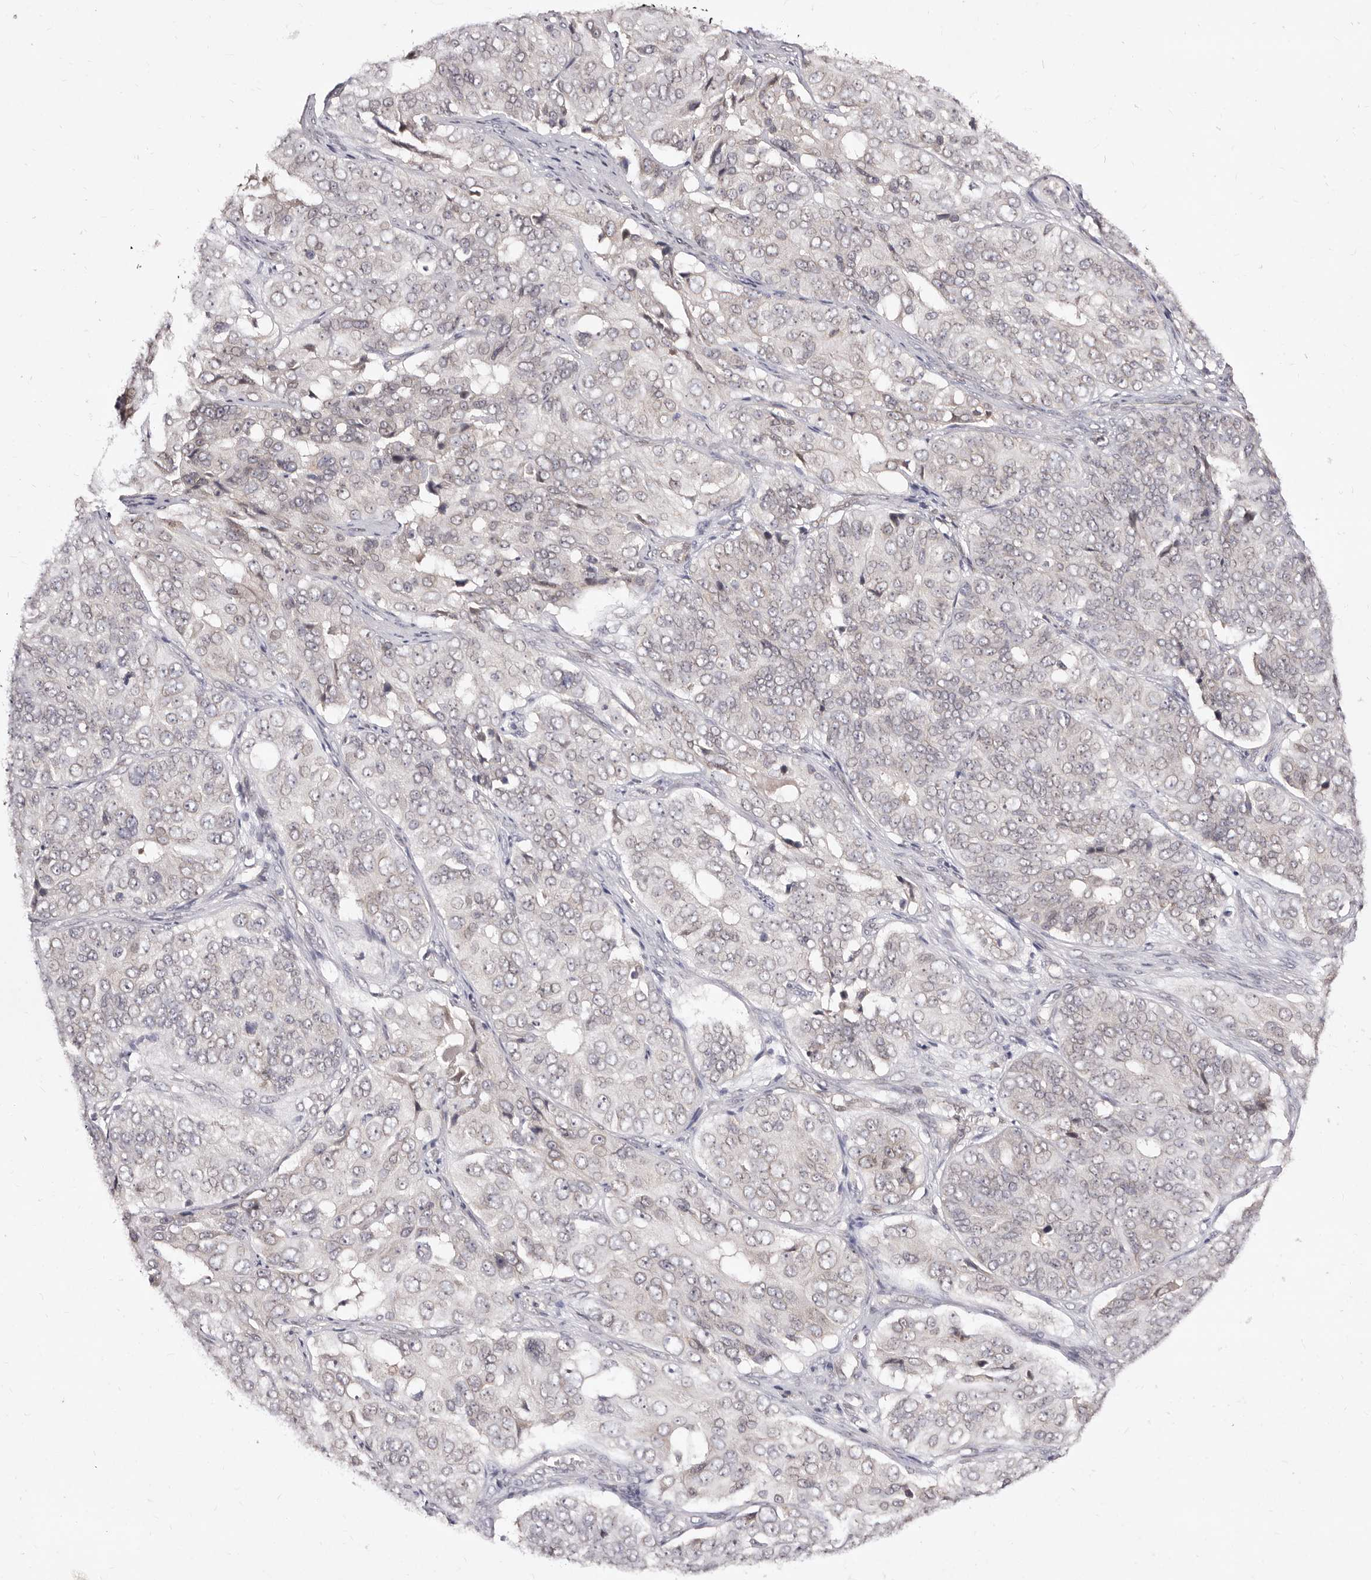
{"staining": {"intensity": "negative", "quantity": "none", "location": "none"}, "tissue": "ovarian cancer", "cell_type": "Tumor cells", "image_type": "cancer", "snomed": [{"axis": "morphology", "description": "Carcinoma, endometroid"}, {"axis": "topography", "description": "Ovary"}], "caption": "Immunohistochemical staining of ovarian cancer demonstrates no significant positivity in tumor cells. Brightfield microscopy of IHC stained with DAB (3,3'-diaminobenzidine) (brown) and hematoxylin (blue), captured at high magnification.", "gene": "LCORL", "patient": {"sex": "female", "age": 51}}